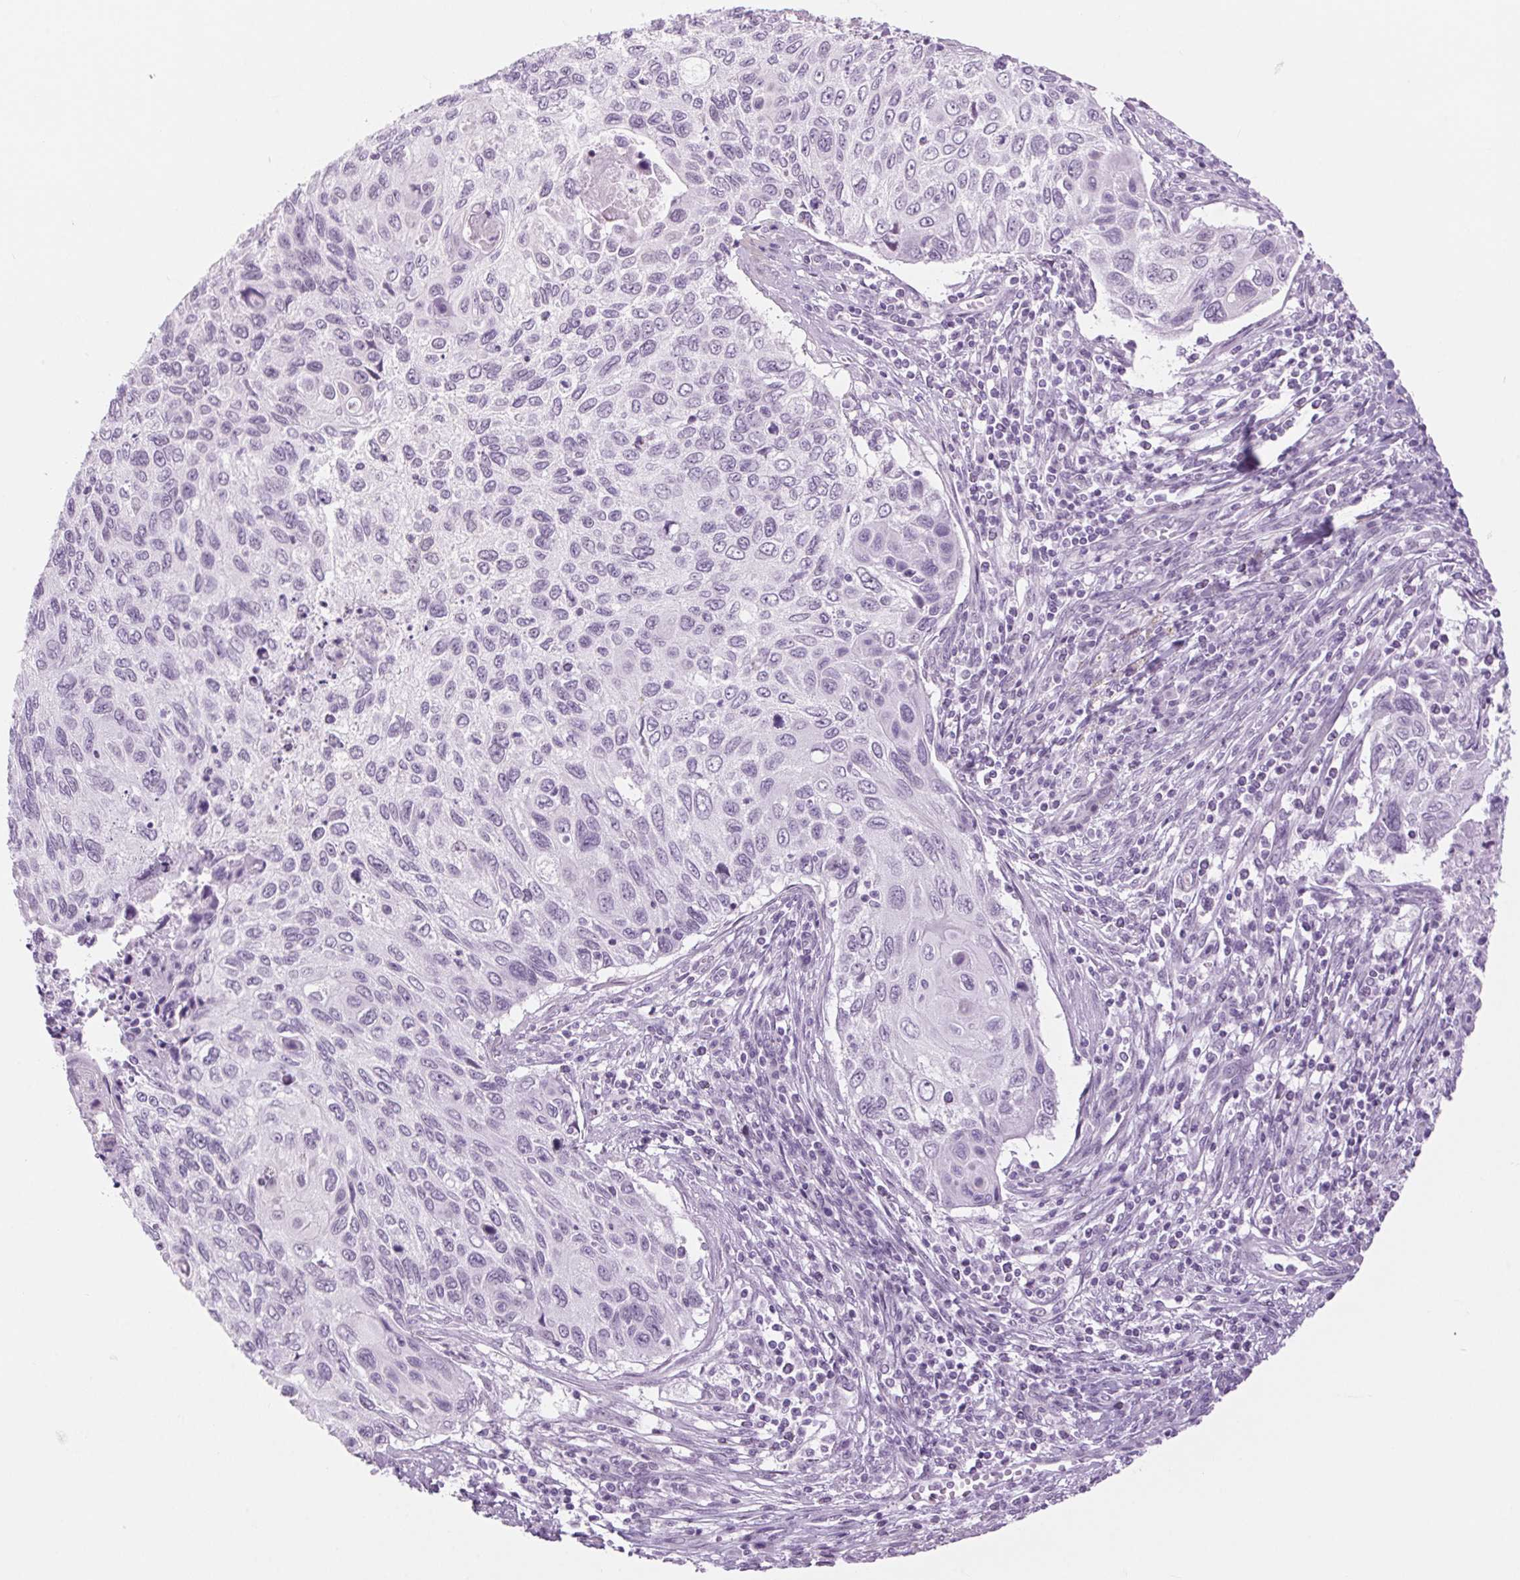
{"staining": {"intensity": "negative", "quantity": "none", "location": "none"}, "tissue": "cervical cancer", "cell_type": "Tumor cells", "image_type": "cancer", "snomed": [{"axis": "morphology", "description": "Squamous cell carcinoma, NOS"}, {"axis": "topography", "description": "Cervix"}], "caption": "This is a image of immunohistochemistry staining of cervical cancer, which shows no expression in tumor cells. (Immunohistochemistry, brightfield microscopy, high magnification).", "gene": "BCAS1", "patient": {"sex": "female", "age": 70}}